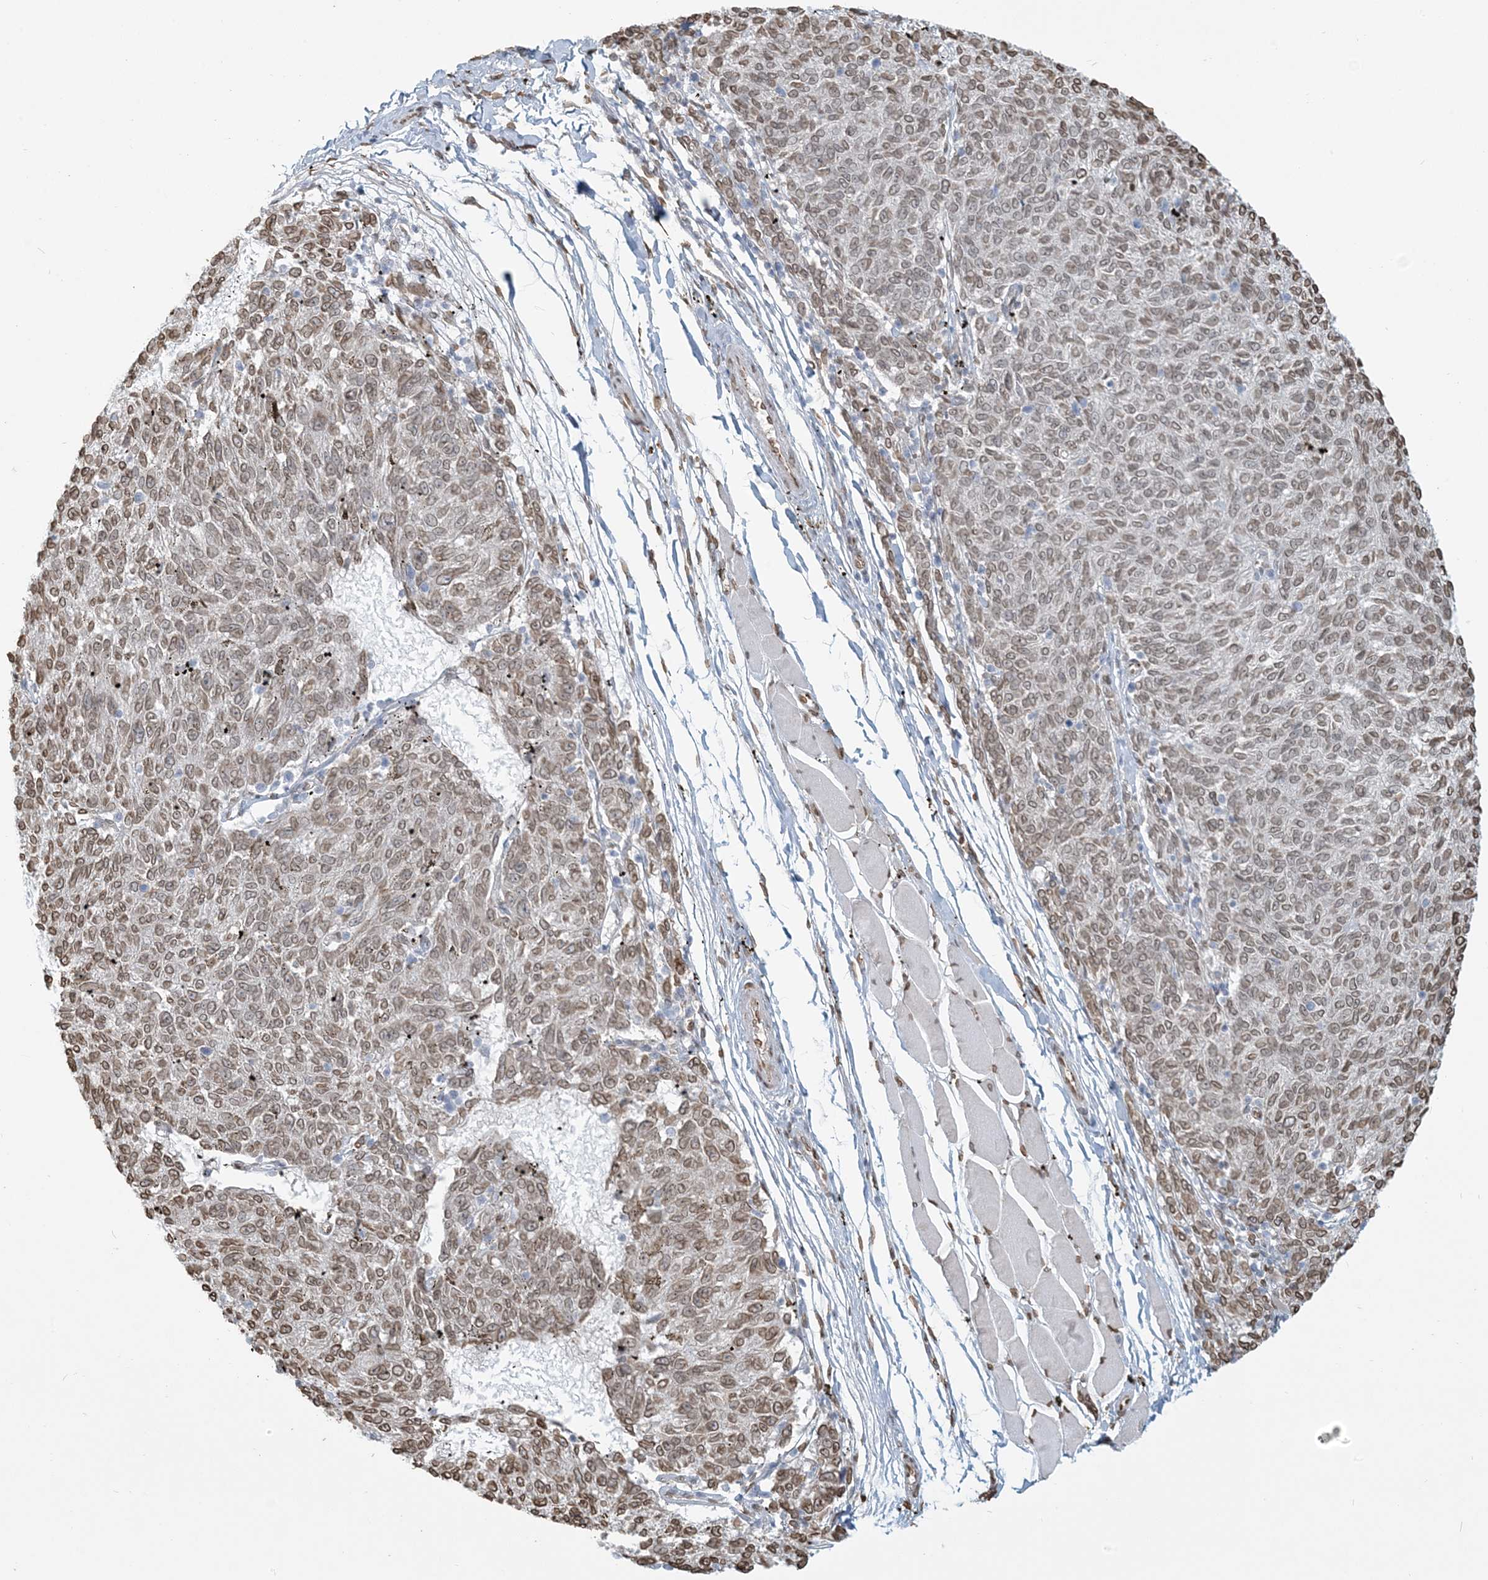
{"staining": {"intensity": "moderate", "quantity": ">75%", "location": "cytoplasmic/membranous,nuclear"}, "tissue": "melanoma", "cell_type": "Tumor cells", "image_type": "cancer", "snomed": [{"axis": "morphology", "description": "Malignant melanoma, NOS"}, {"axis": "topography", "description": "Skin"}], "caption": "Brown immunohistochemical staining in human melanoma displays moderate cytoplasmic/membranous and nuclear positivity in approximately >75% of tumor cells.", "gene": "WWP1", "patient": {"sex": "female", "age": 72}}